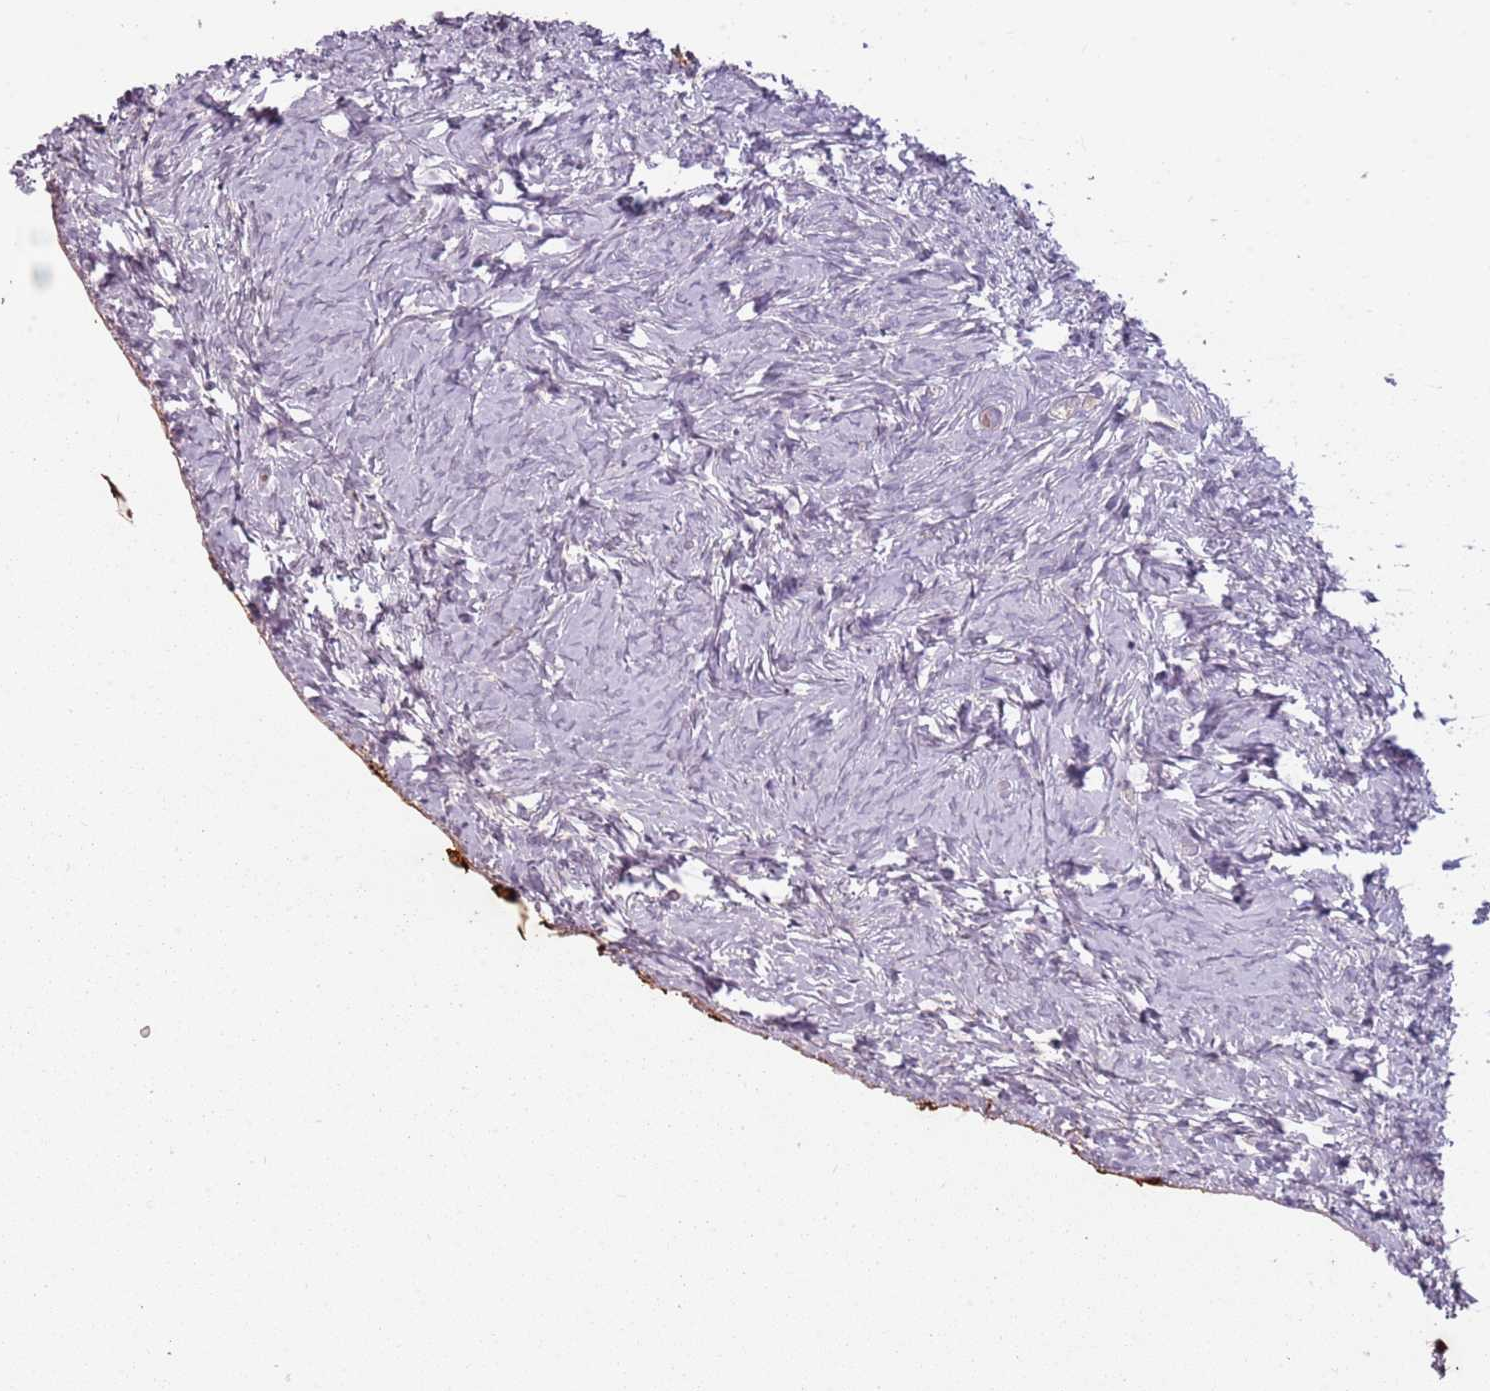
{"staining": {"intensity": "negative", "quantity": "none", "location": "none"}, "tissue": "ovary", "cell_type": "Ovarian stroma cells", "image_type": "normal", "snomed": [{"axis": "morphology", "description": "Normal tissue, NOS"}, {"axis": "topography", "description": "Ovary"}], "caption": "Immunohistochemical staining of normal ovary reveals no significant expression in ovarian stroma cells. The staining was performed using DAB to visualize the protein expression in brown, while the nuclei were stained in blue with hematoxylin (Magnification: 20x).", "gene": "SPAG4", "patient": {"sex": "female", "age": 51}}